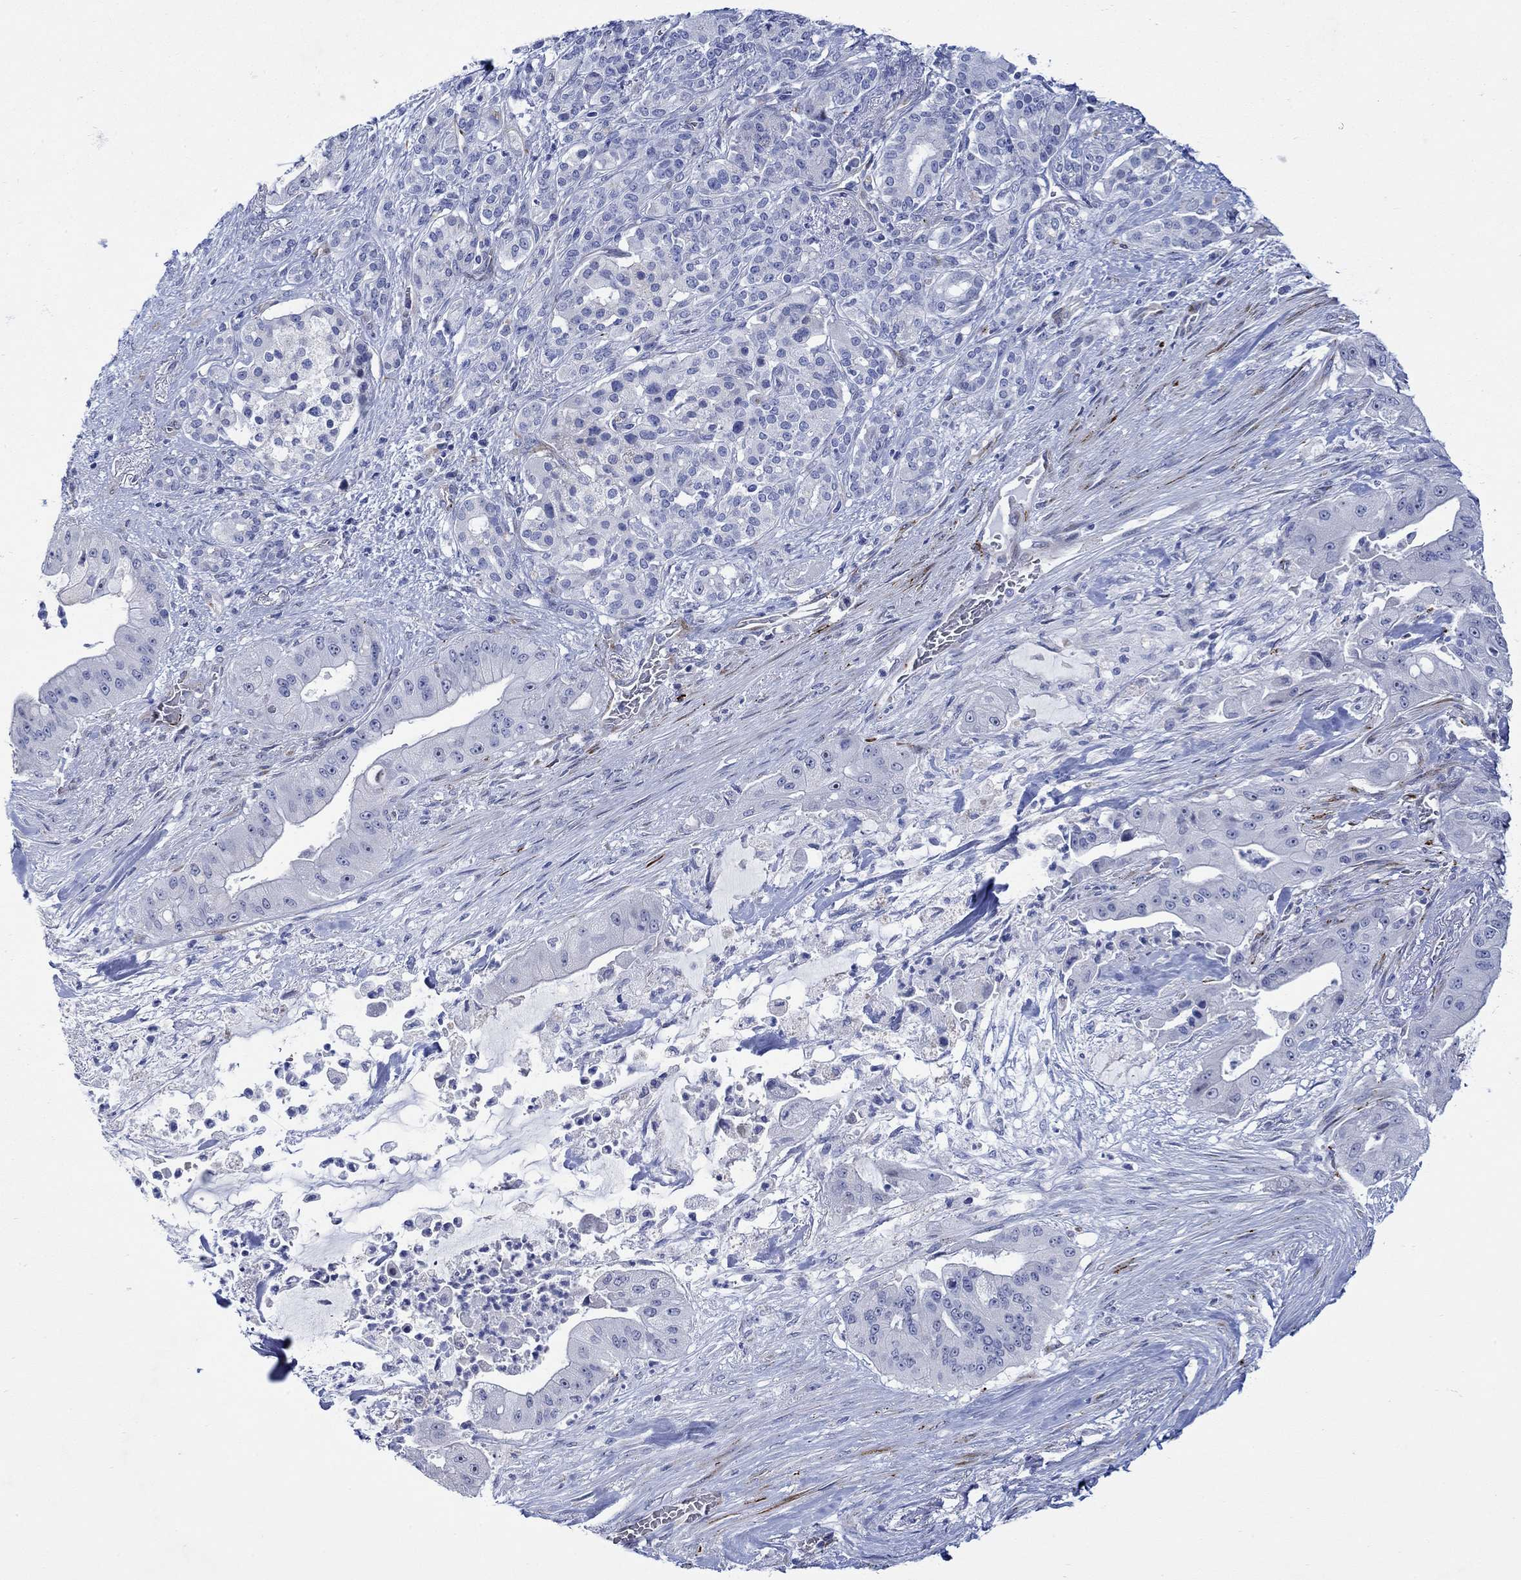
{"staining": {"intensity": "negative", "quantity": "none", "location": "none"}, "tissue": "pancreatic cancer", "cell_type": "Tumor cells", "image_type": "cancer", "snomed": [{"axis": "morphology", "description": "Normal tissue, NOS"}, {"axis": "morphology", "description": "Inflammation, NOS"}, {"axis": "morphology", "description": "Adenocarcinoma, NOS"}, {"axis": "topography", "description": "Pancreas"}], "caption": "Tumor cells are negative for protein expression in human pancreatic cancer (adenocarcinoma).", "gene": "KSR2", "patient": {"sex": "male", "age": 57}}